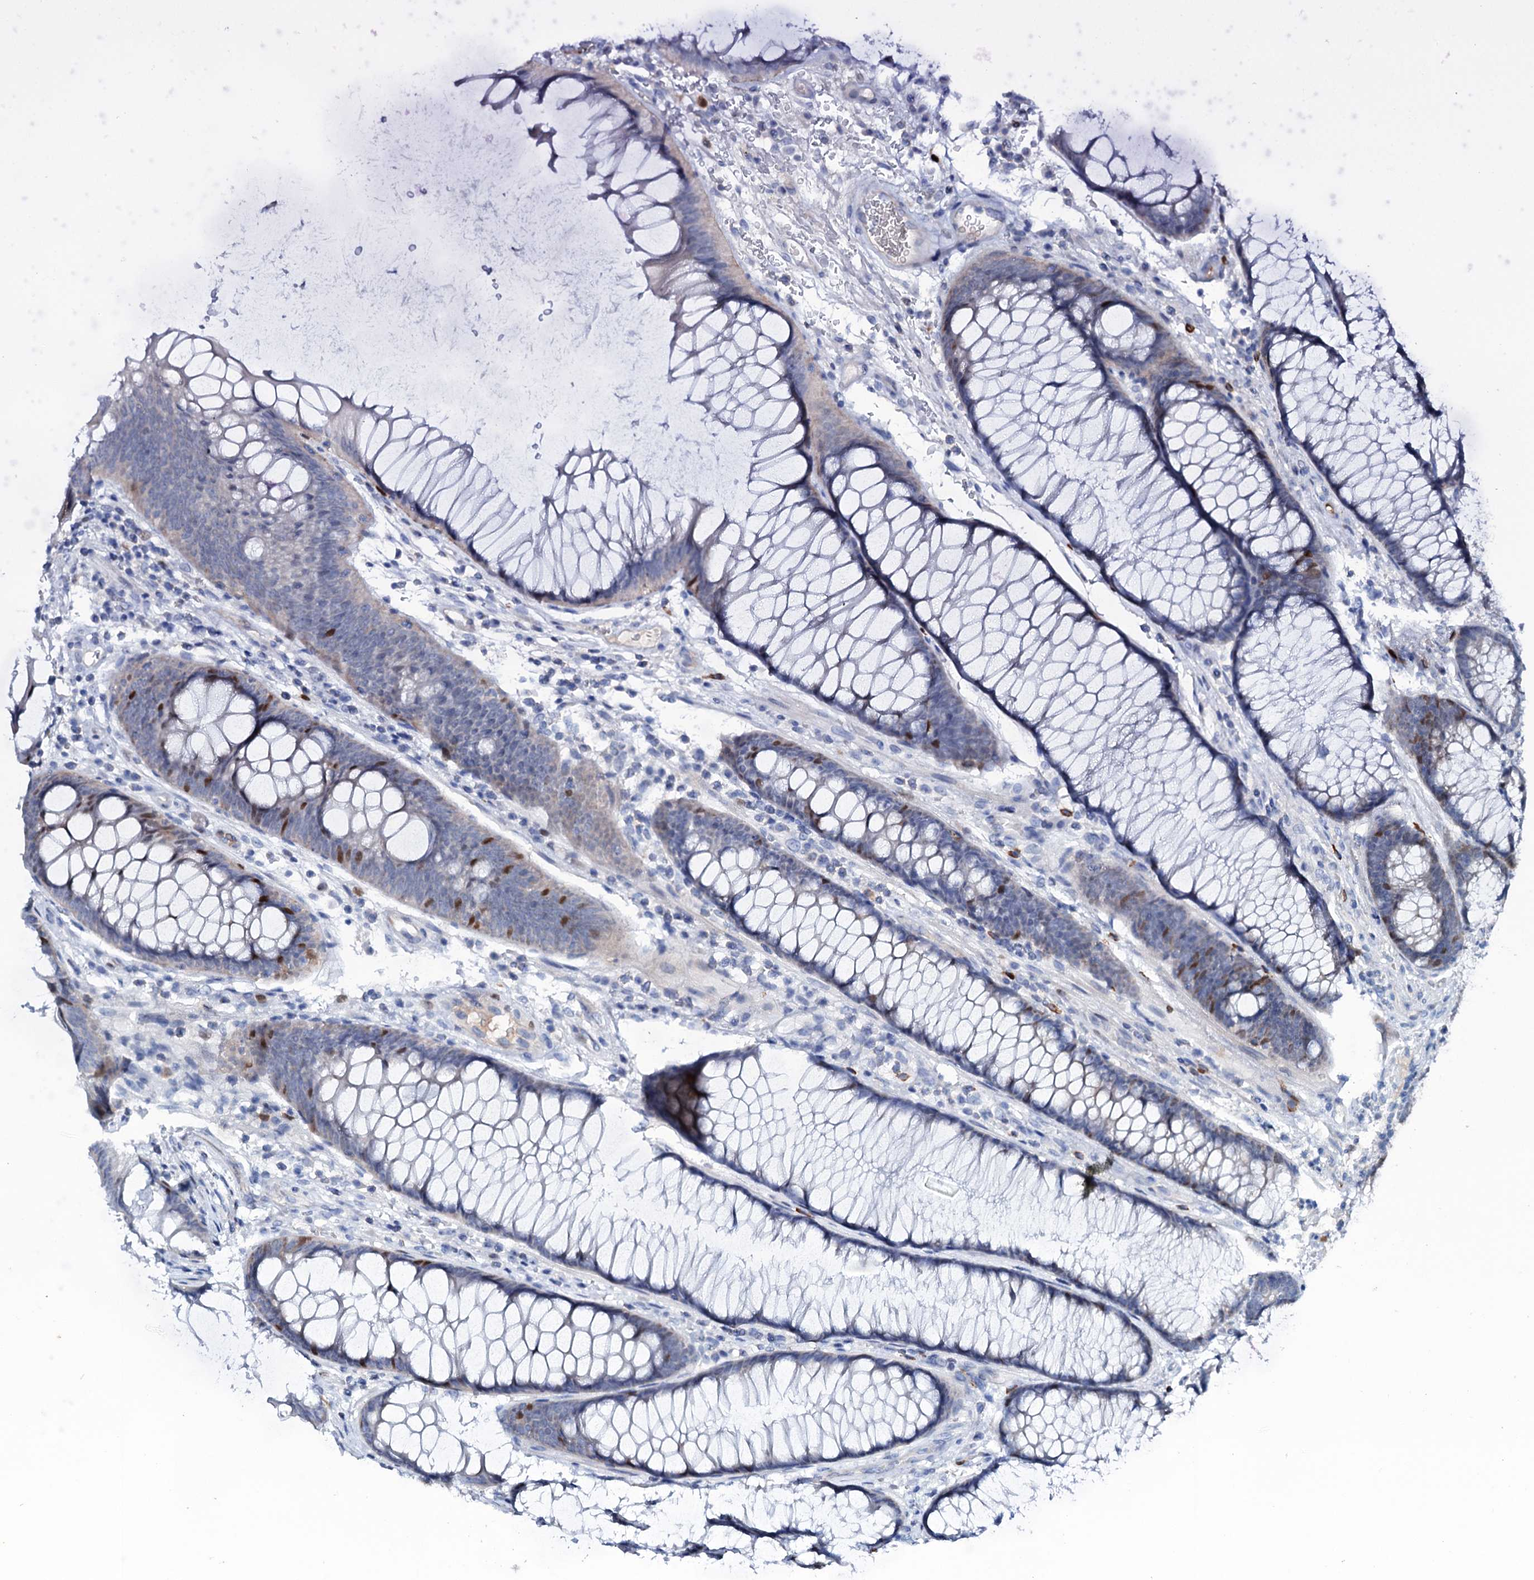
{"staining": {"intensity": "negative", "quantity": "none", "location": "none"}, "tissue": "colon", "cell_type": "Endothelial cells", "image_type": "normal", "snomed": [{"axis": "morphology", "description": "Normal tissue, NOS"}, {"axis": "topography", "description": "Colon"}], "caption": "Endothelial cells are negative for brown protein staining in unremarkable colon.", "gene": "FAM111B", "patient": {"sex": "female", "age": 82}}